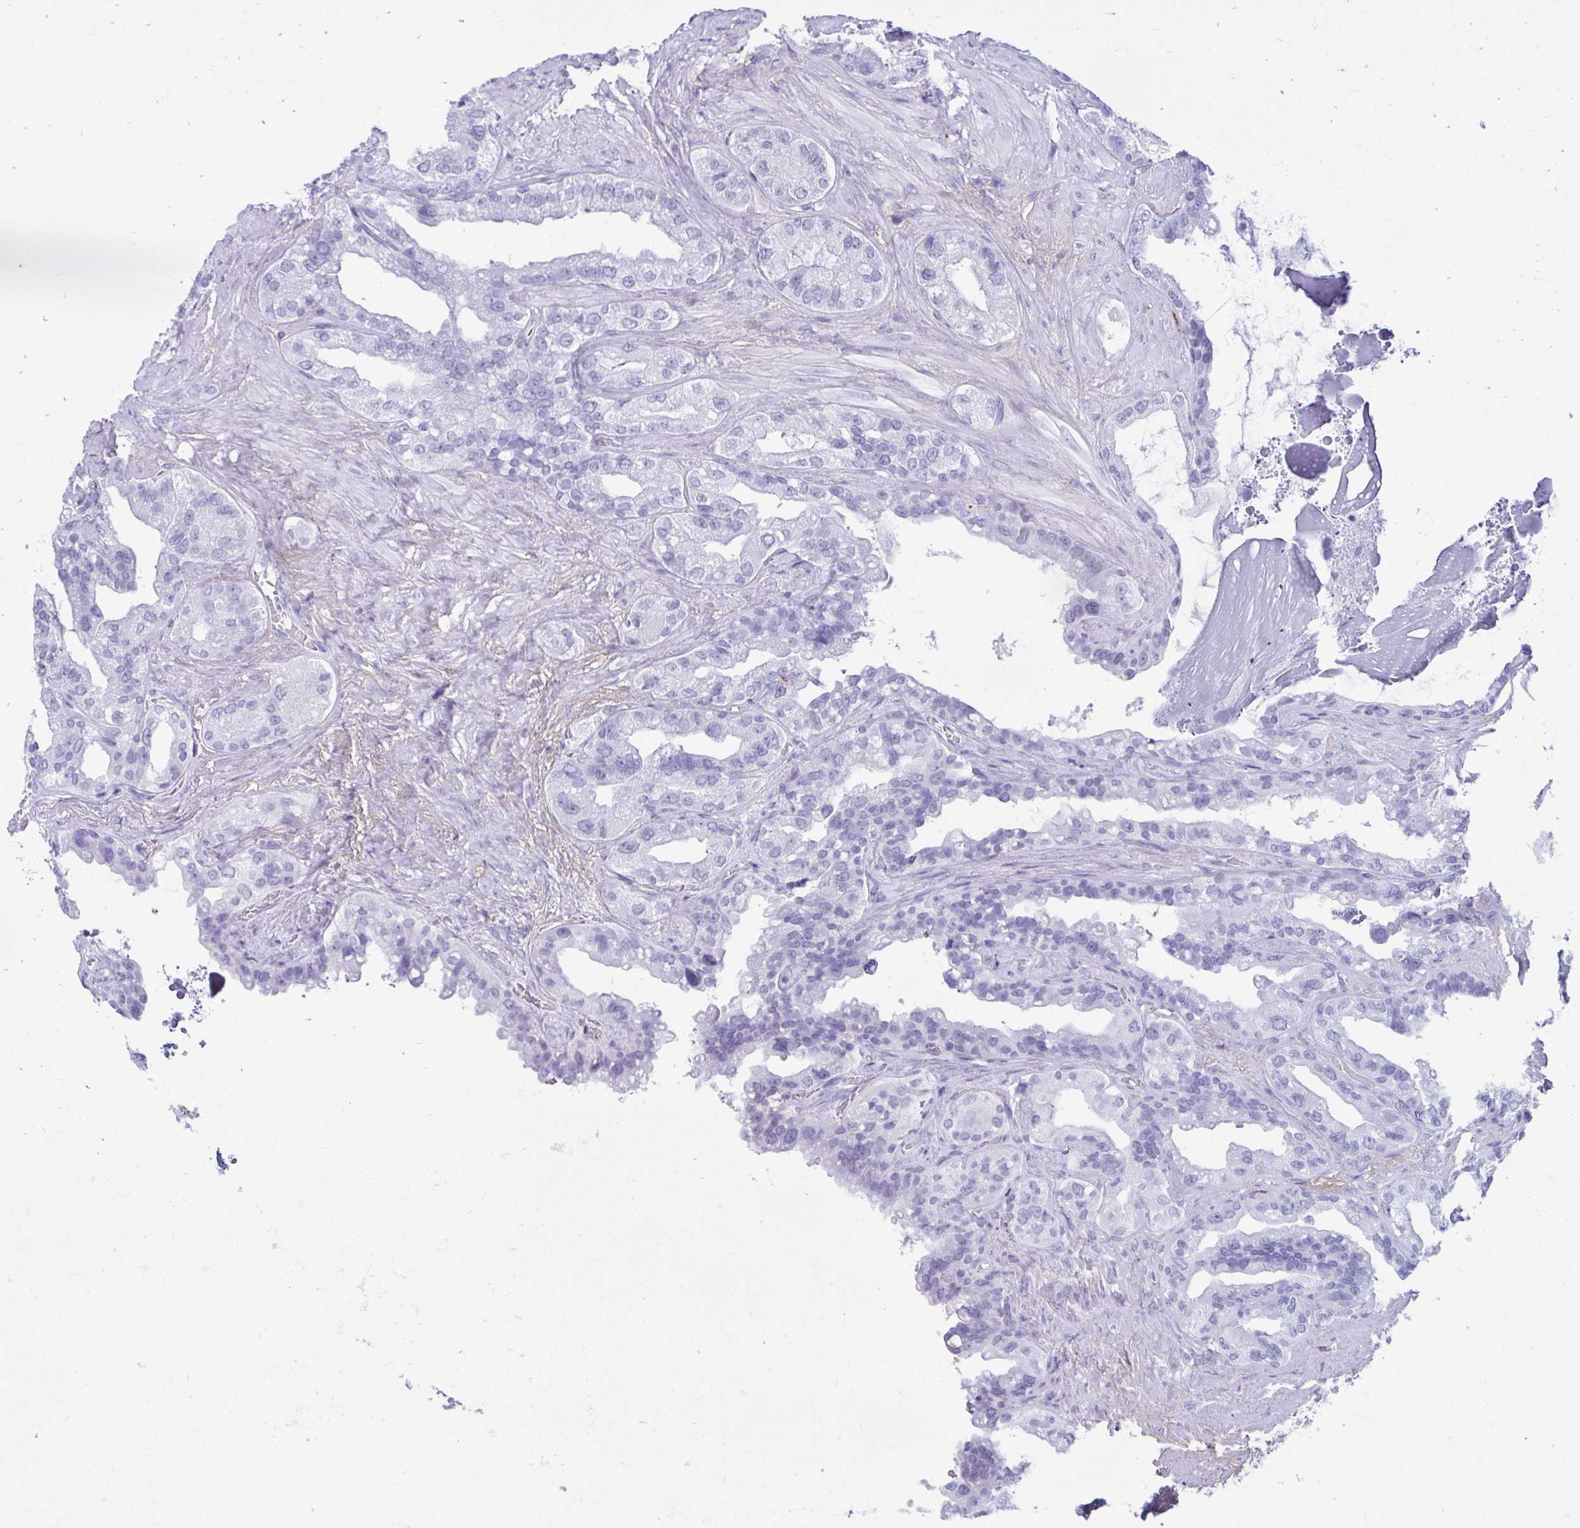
{"staining": {"intensity": "negative", "quantity": "none", "location": "none"}, "tissue": "seminal vesicle", "cell_type": "Glandular cells", "image_type": "normal", "snomed": [{"axis": "morphology", "description": "Normal tissue, NOS"}, {"axis": "topography", "description": "Seminal veicle"}, {"axis": "topography", "description": "Peripheral nerve tissue"}], "caption": "An immunohistochemistry micrograph of normal seminal vesicle is shown. There is no staining in glandular cells of seminal vesicle.", "gene": "SMIM9", "patient": {"sex": "male", "age": 76}}